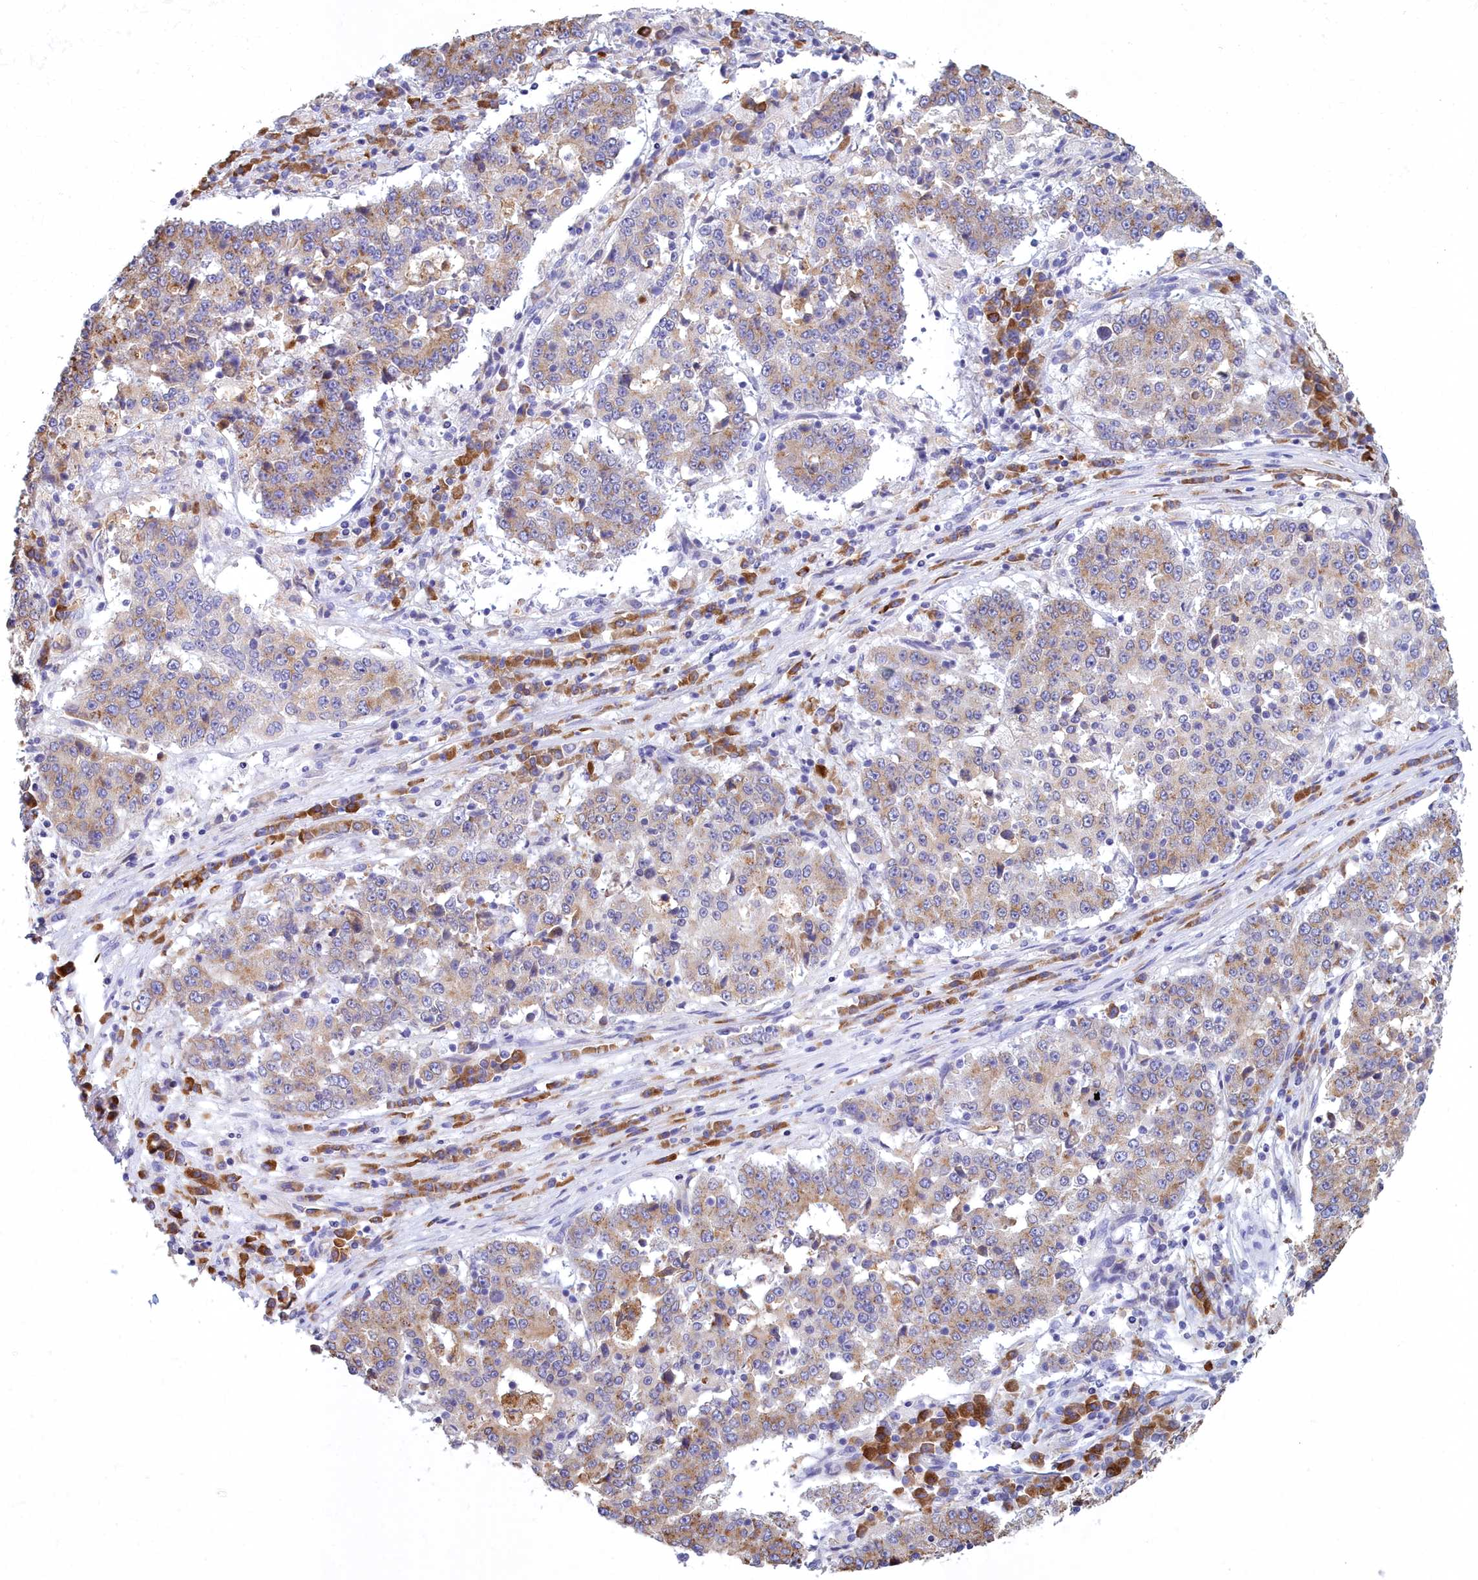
{"staining": {"intensity": "moderate", "quantity": ">75%", "location": "cytoplasmic/membranous"}, "tissue": "stomach cancer", "cell_type": "Tumor cells", "image_type": "cancer", "snomed": [{"axis": "morphology", "description": "Adenocarcinoma, NOS"}, {"axis": "topography", "description": "Stomach"}], "caption": "Approximately >75% of tumor cells in human stomach cancer display moderate cytoplasmic/membranous protein staining as visualized by brown immunohistochemical staining.", "gene": "HM13", "patient": {"sex": "male", "age": 59}}